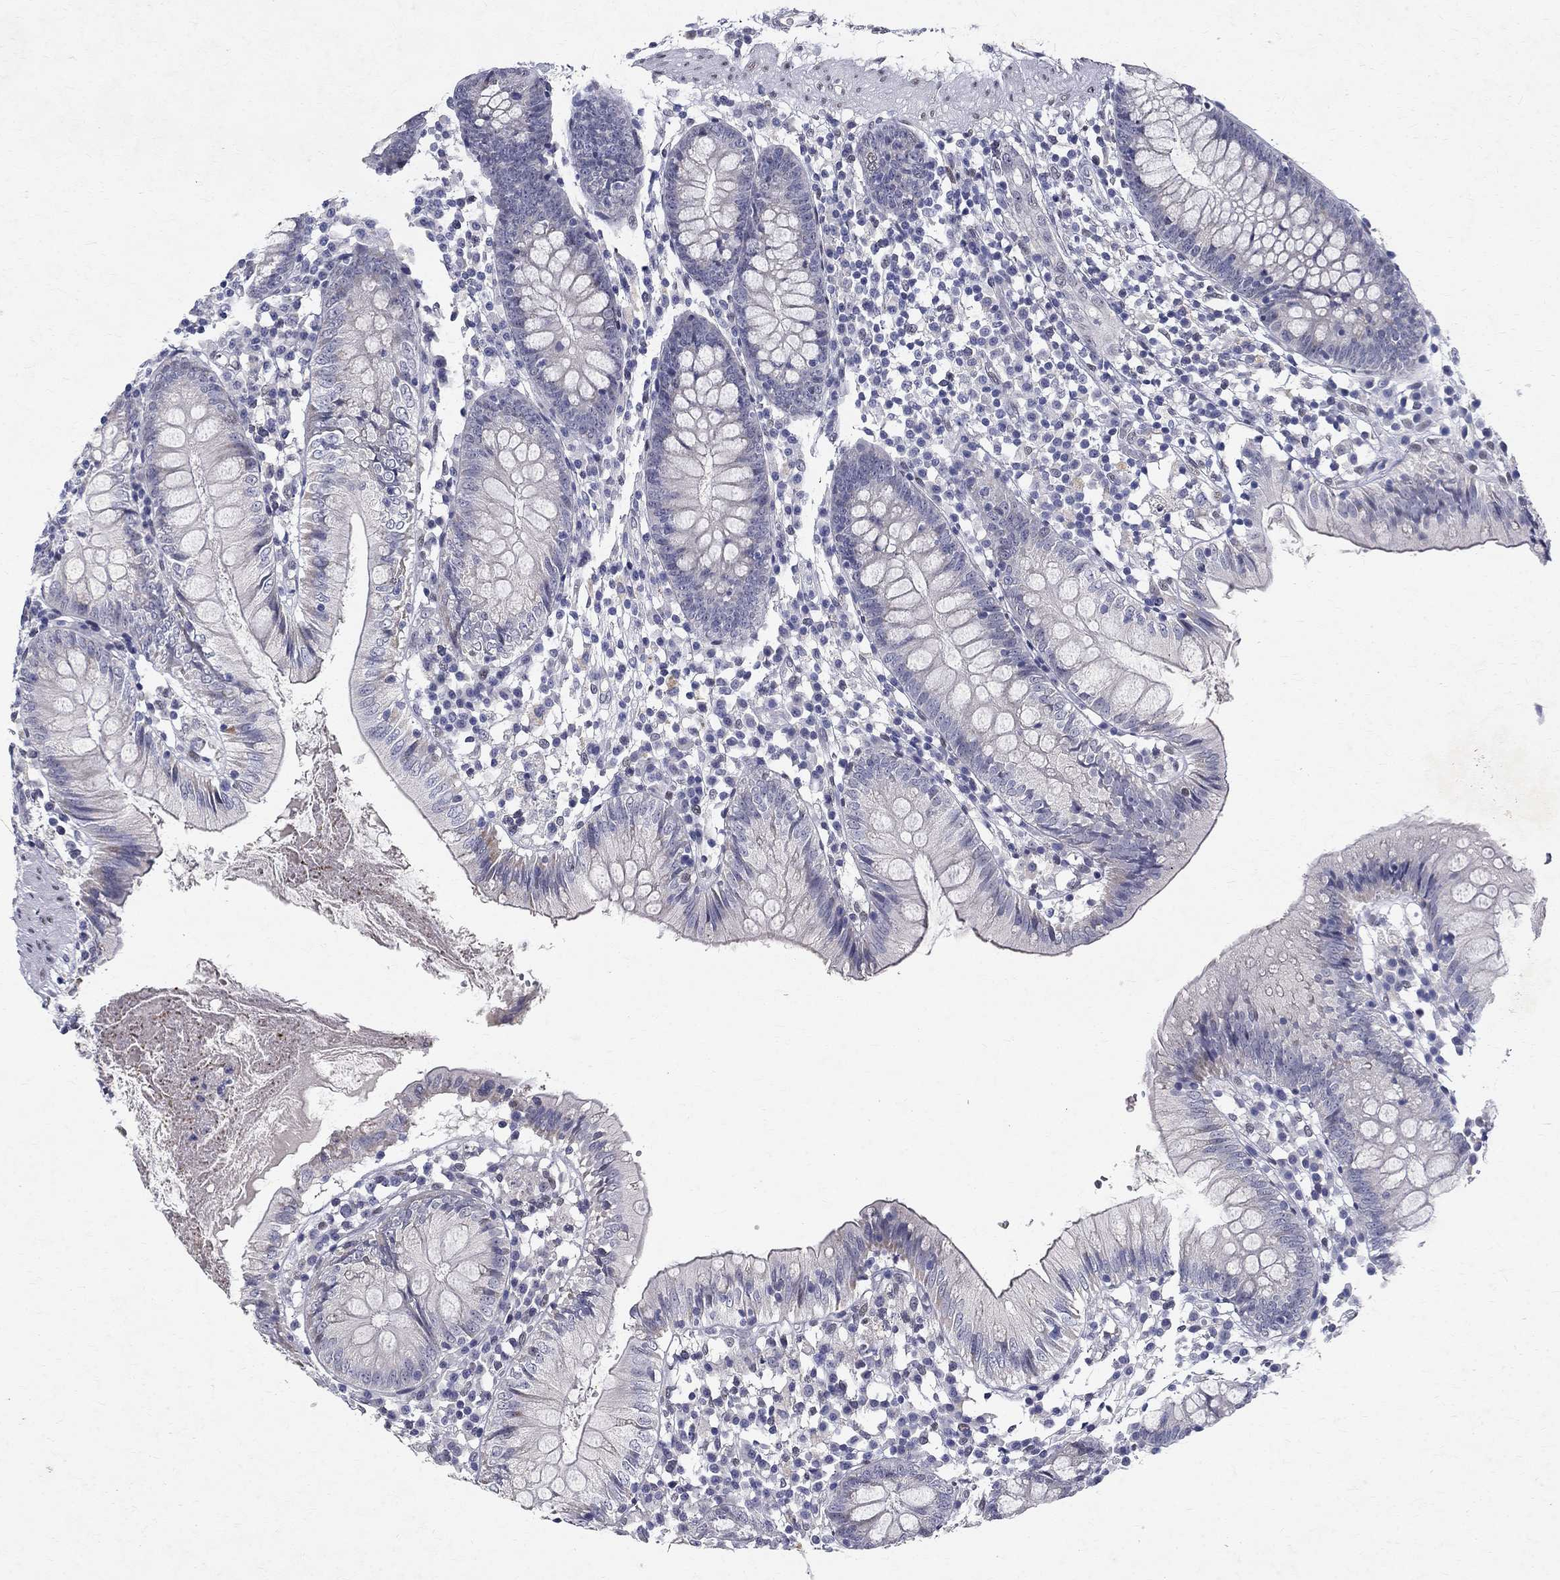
{"staining": {"intensity": "negative", "quantity": "none", "location": "none"}, "tissue": "colon", "cell_type": "Endothelial cells", "image_type": "normal", "snomed": [{"axis": "morphology", "description": "Normal tissue, NOS"}, {"axis": "topography", "description": "Rectum"}], "caption": "Immunohistochemistry (IHC) histopathology image of unremarkable colon: colon stained with DAB shows no significant protein positivity in endothelial cells. The staining was performed using DAB (3,3'-diaminobenzidine) to visualize the protein expression in brown, while the nuclei were stained in blue with hematoxylin (Magnification: 20x).", "gene": "RBFOX1", "patient": {"sex": "male", "age": 70}}